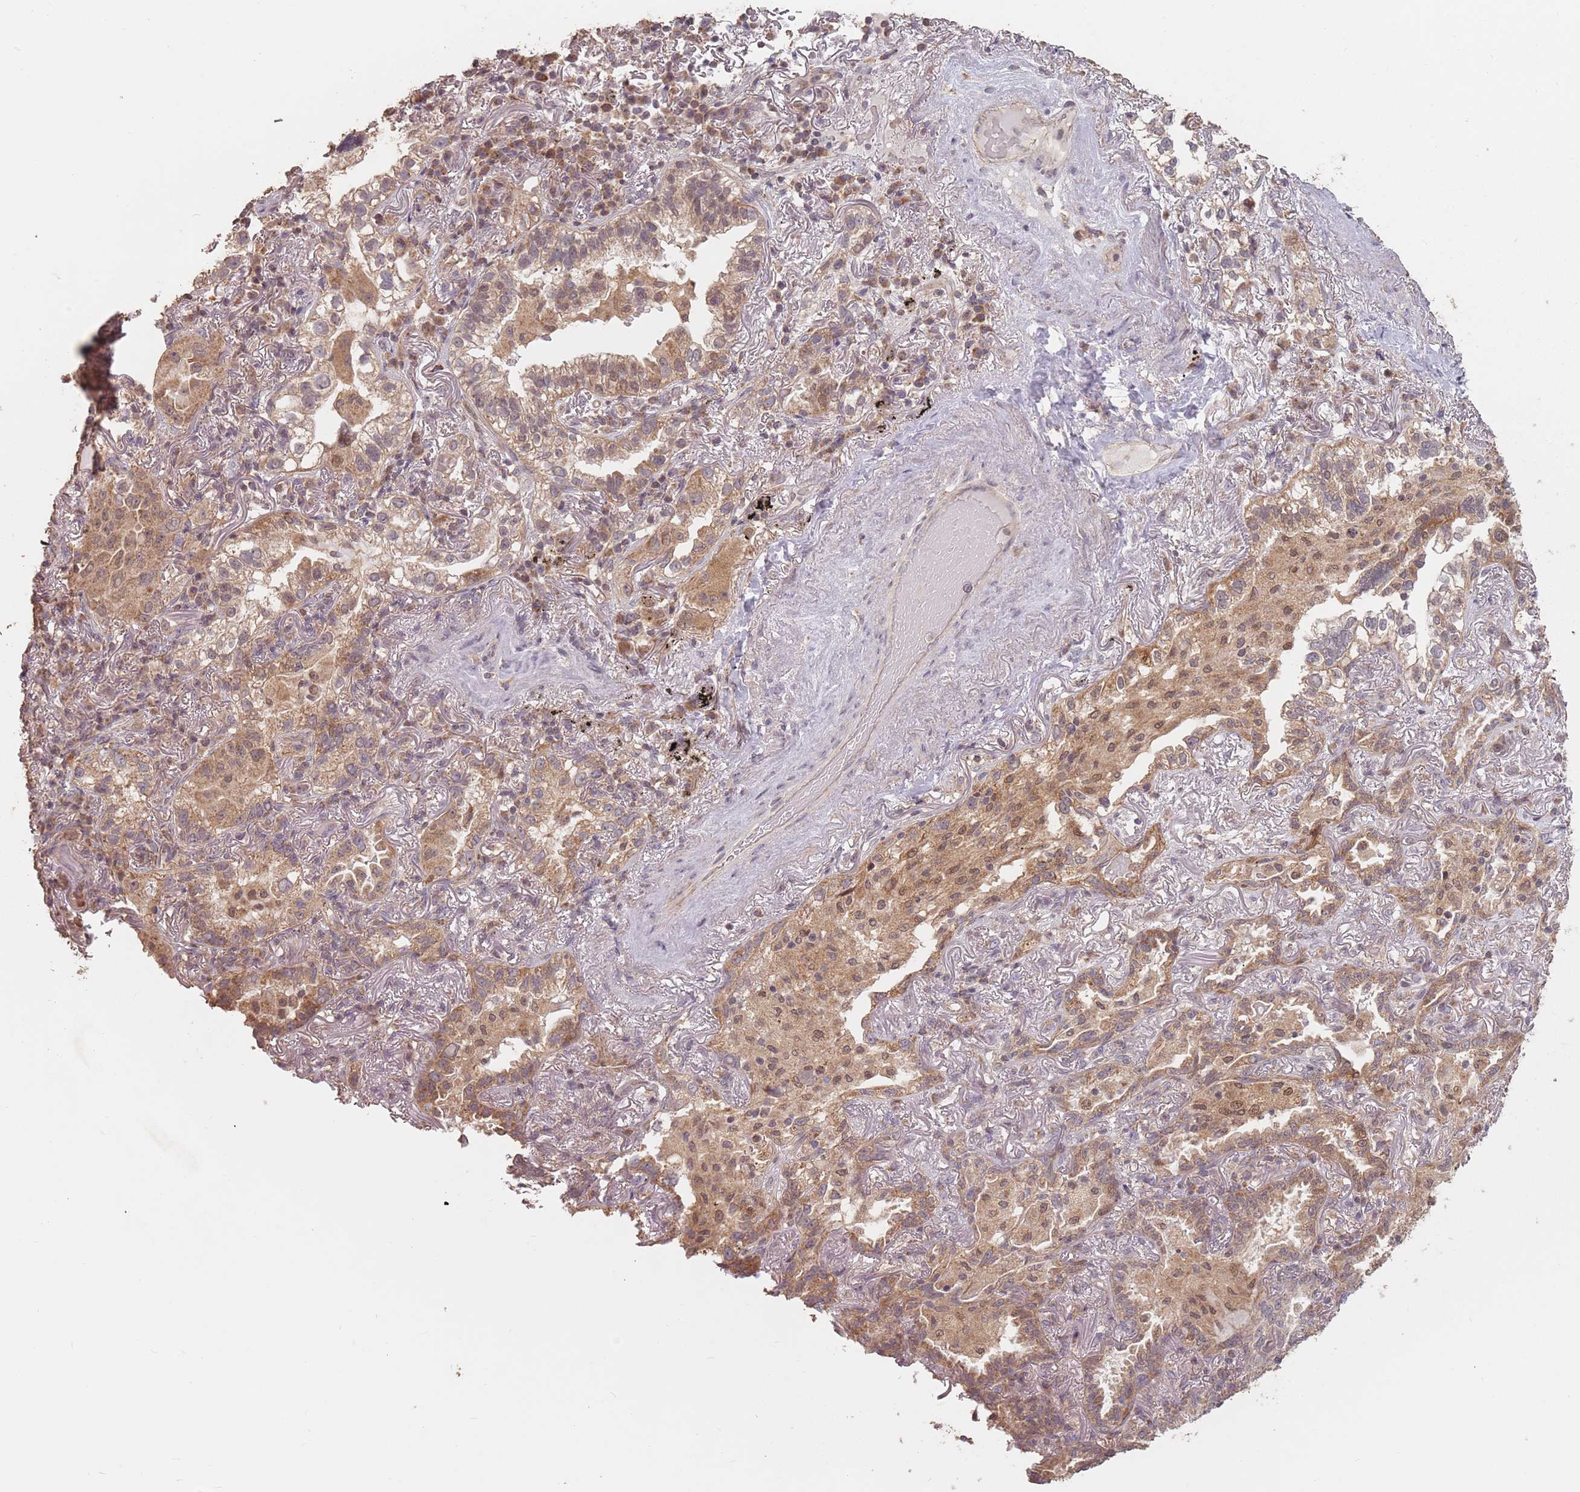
{"staining": {"intensity": "moderate", "quantity": ">75%", "location": "cytoplasmic/membranous"}, "tissue": "lung cancer", "cell_type": "Tumor cells", "image_type": "cancer", "snomed": [{"axis": "morphology", "description": "Adenocarcinoma, NOS"}, {"axis": "topography", "description": "Lung"}], "caption": "Adenocarcinoma (lung) stained for a protein (brown) exhibits moderate cytoplasmic/membranous positive staining in about >75% of tumor cells.", "gene": "VPS52", "patient": {"sex": "female", "age": 69}}